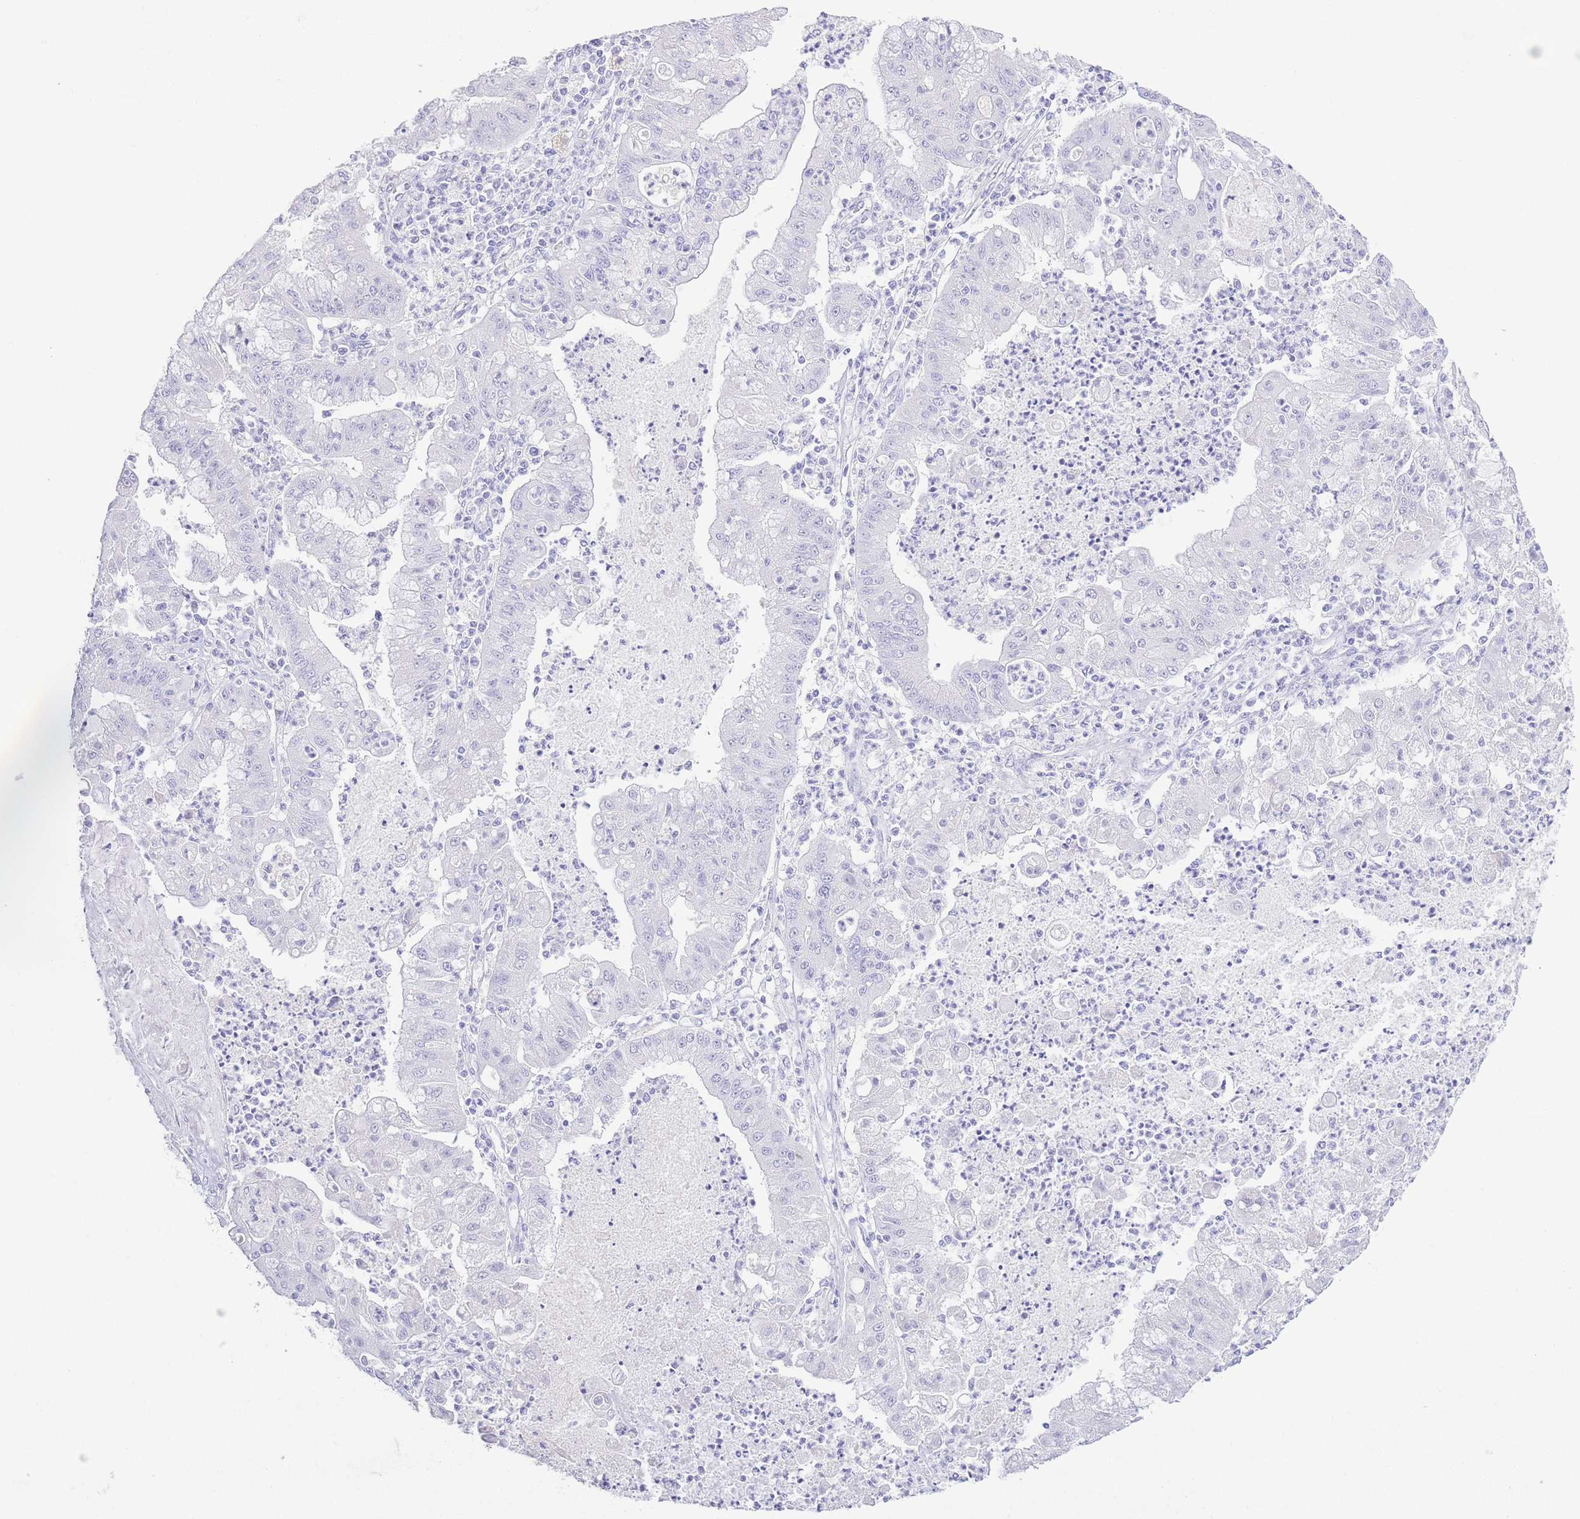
{"staining": {"intensity": "negative", "quantity": "none", "location": "none"}, "tissue": "ovarian cancer", "cell_type": "Tumor cells", "image_type": "cancer", "snomed": [{"axis": "morphology", "description": "Cystadenocarcinoma, mucinous, NOS"}, {"axis": "topography", "description": "Ovary"}], "caption": "This is an immunohistochemistry image of ovarian cancer (mucinous cystadenocarcinoma). There is no expression in tumor cells.", "gene": "PKLR", "patient": {"sex": "female", "age": 70}}